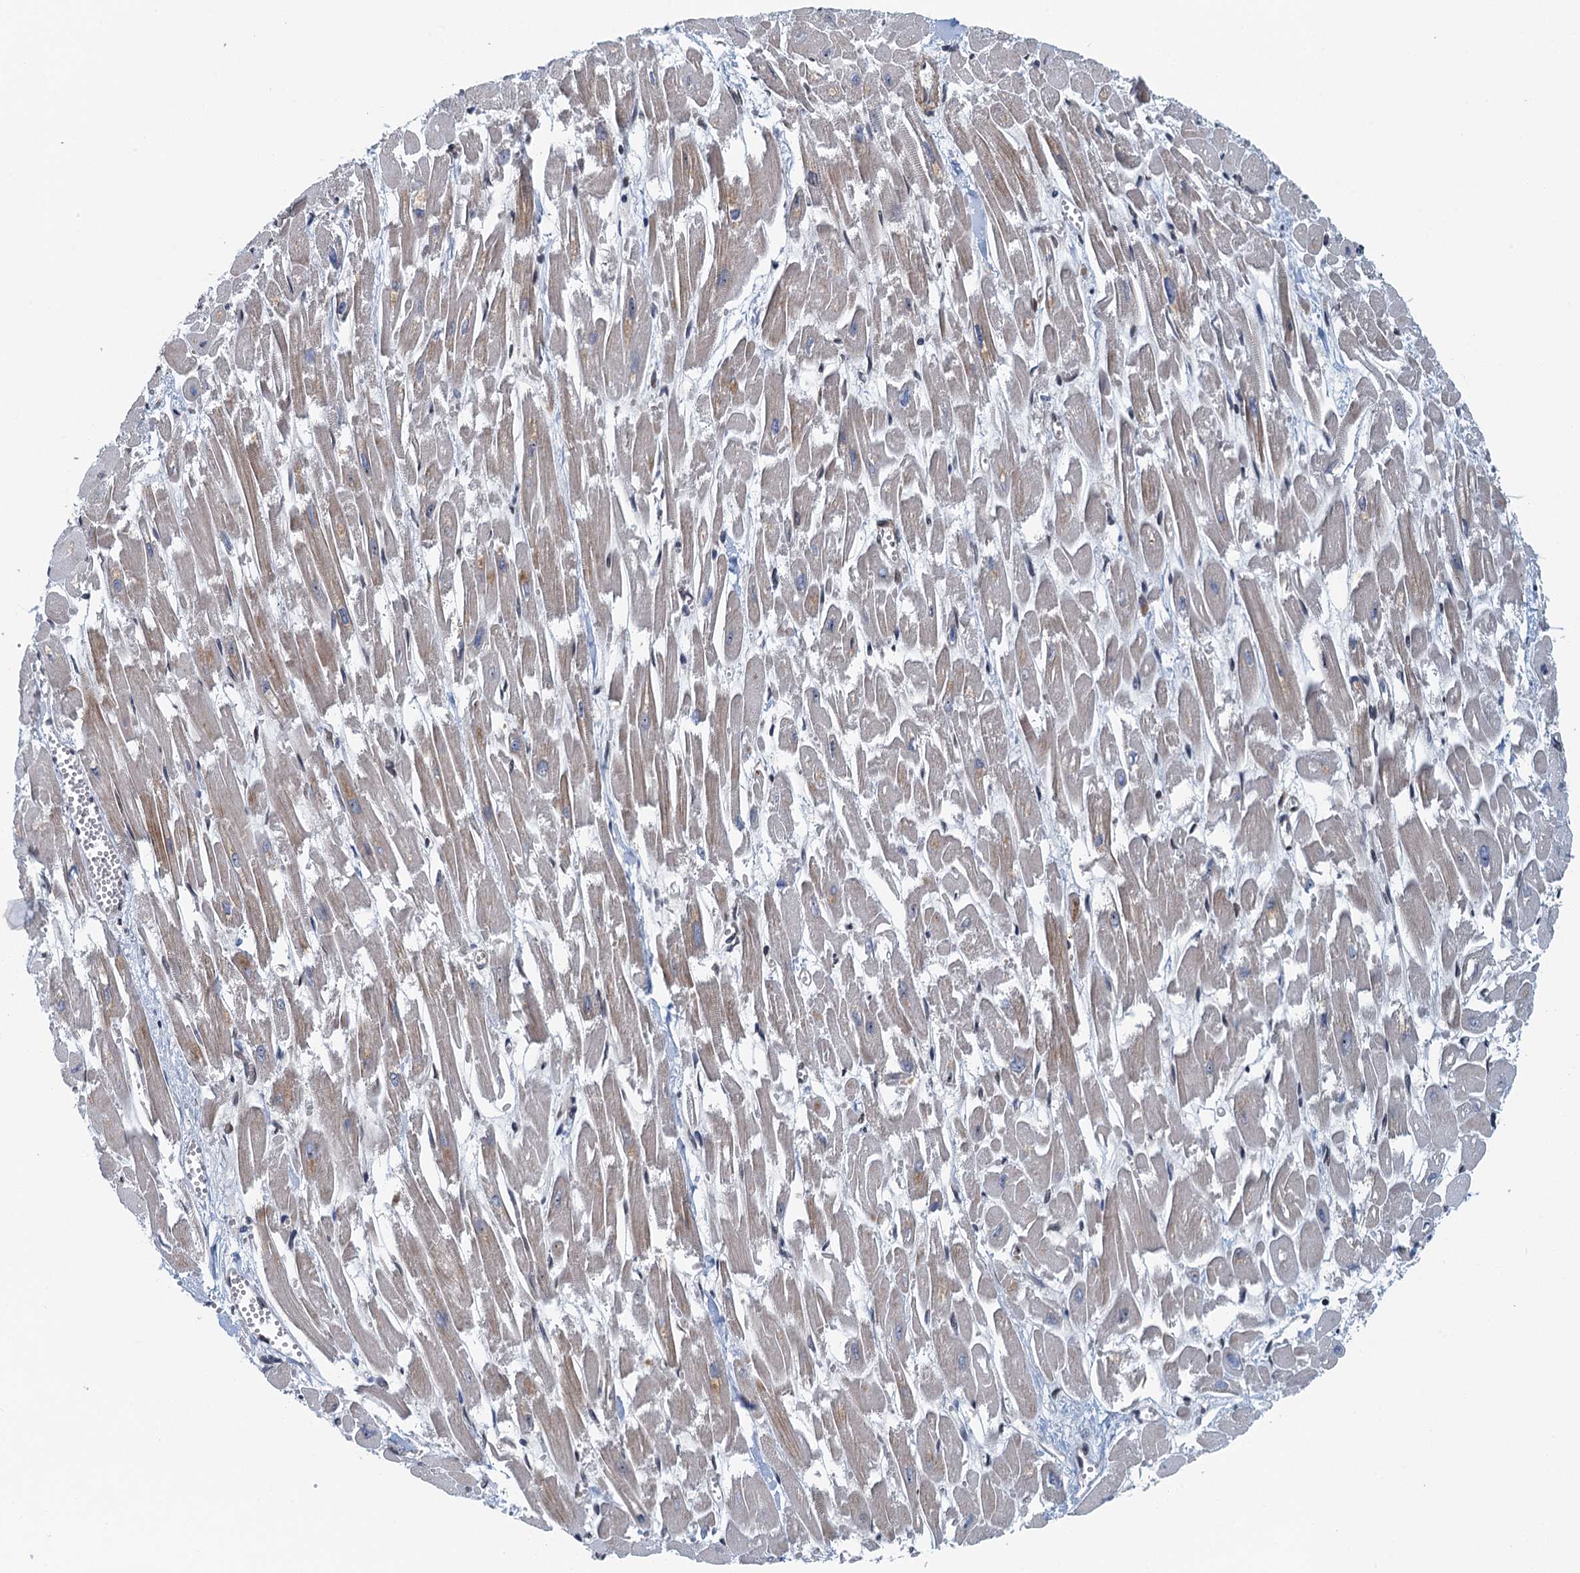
{"staining": {"intensity": "moderate", "quantity": "25%-75%", "location": "cytoplasmic/membranous,nuclear"}, "tissue": "heart muscle", "cell_type": "Cardiomyocytes", "image_type": "normal", "snomed": [{"axis": "morphology", "description": "Normal tissue, NOS"}, {"axis": "topography", "description": "Heart"}], "caption": "An image of heart muscle stained for a protein displays moderate cytoplasmic/membranous,nuclear brown staining in cardiomyocytes.", "gene": "CCDC34", "patient": {"sex": "male", "age": 54}}